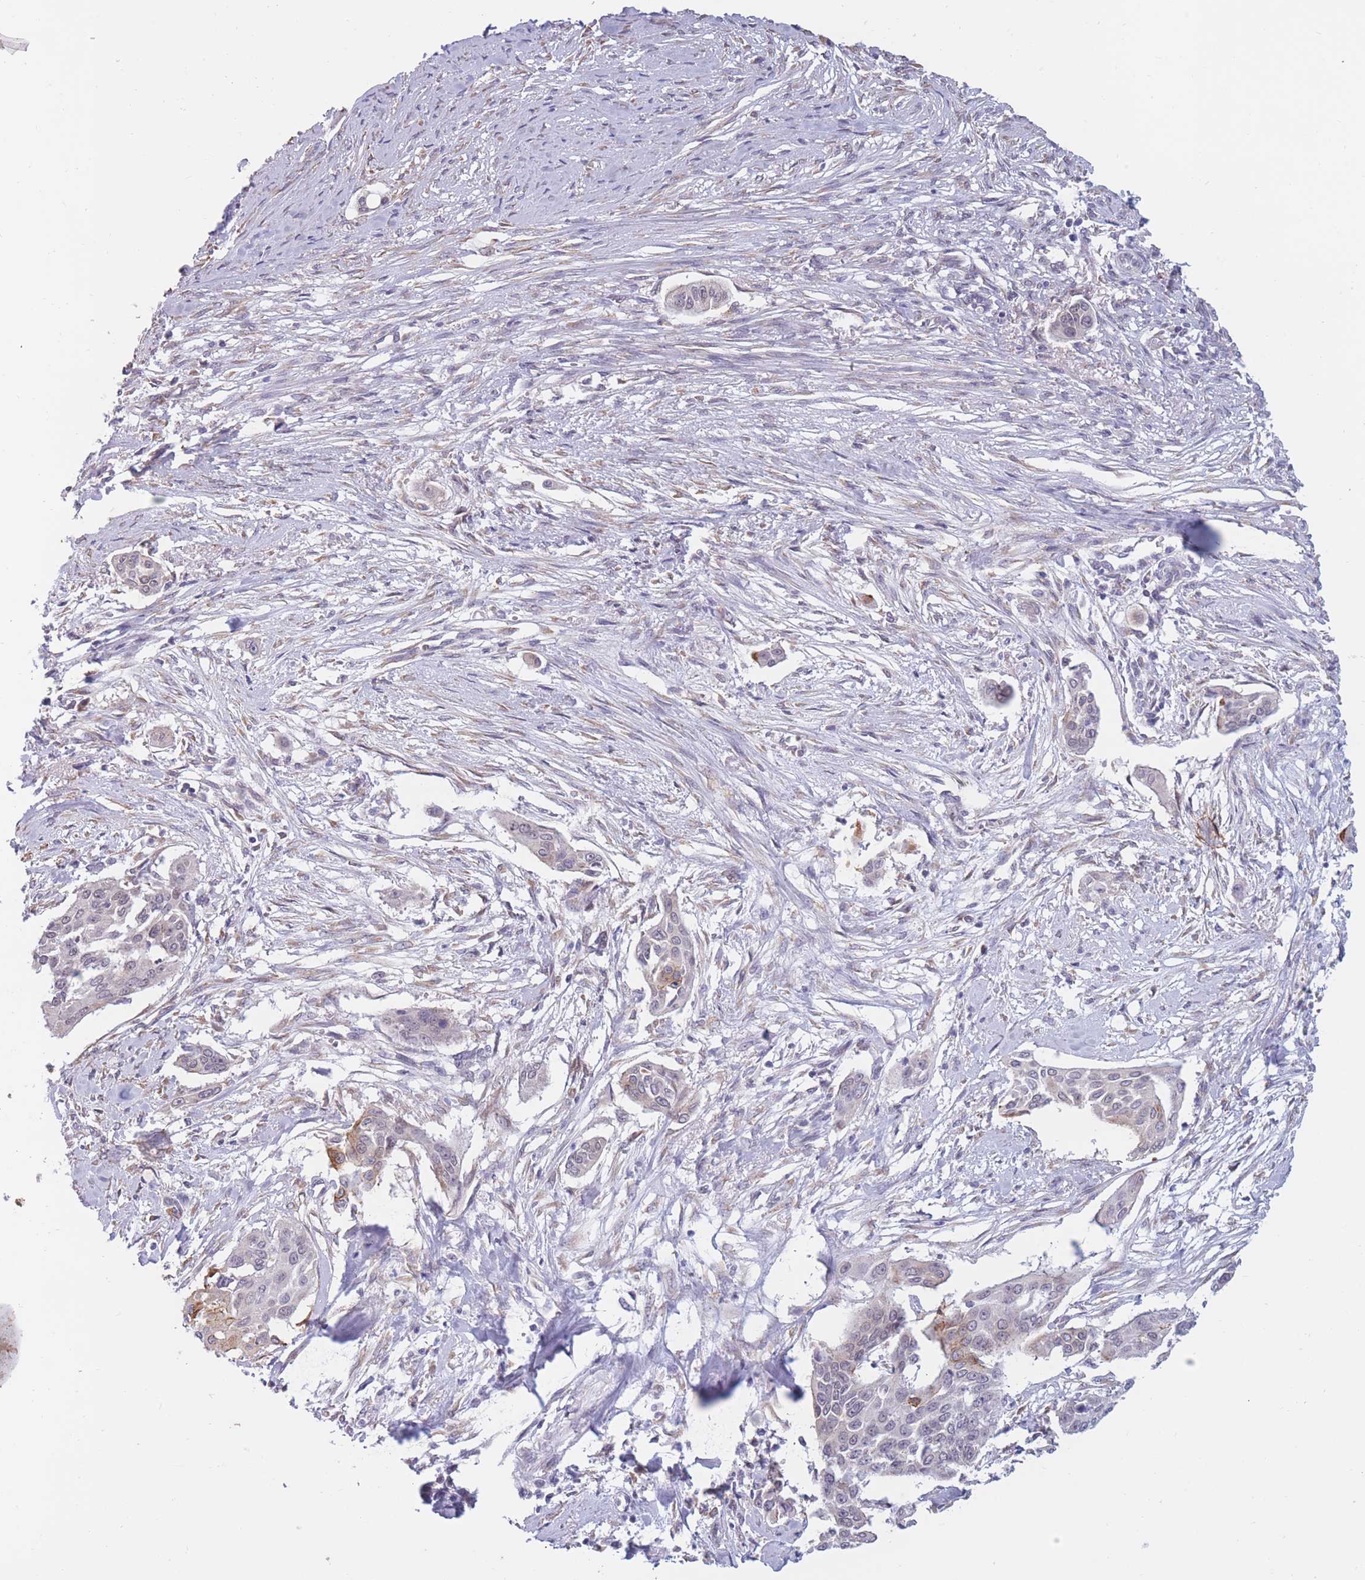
{"staining": {"intensity": "negative", "quantity": "none", "location": "none"}, "tissue": "cervical cancer", "cell_type": "Tumor cells", "image_type": "cancer", "snomed": [{"axis": "morphology", "description": "Squamous cell carcinoma, NOS"}, {"axis": "topography", "description": "Cervix"}], "caption": "High magnification brightfield microscopy of cervical squamous cell carcinoma stained with DAB (brown) and counterstained with hematoxylin (blue): tumor cells show no significant expression.", "gene": "COL27A1", "patient": {"sex": "female", "age": 44}}